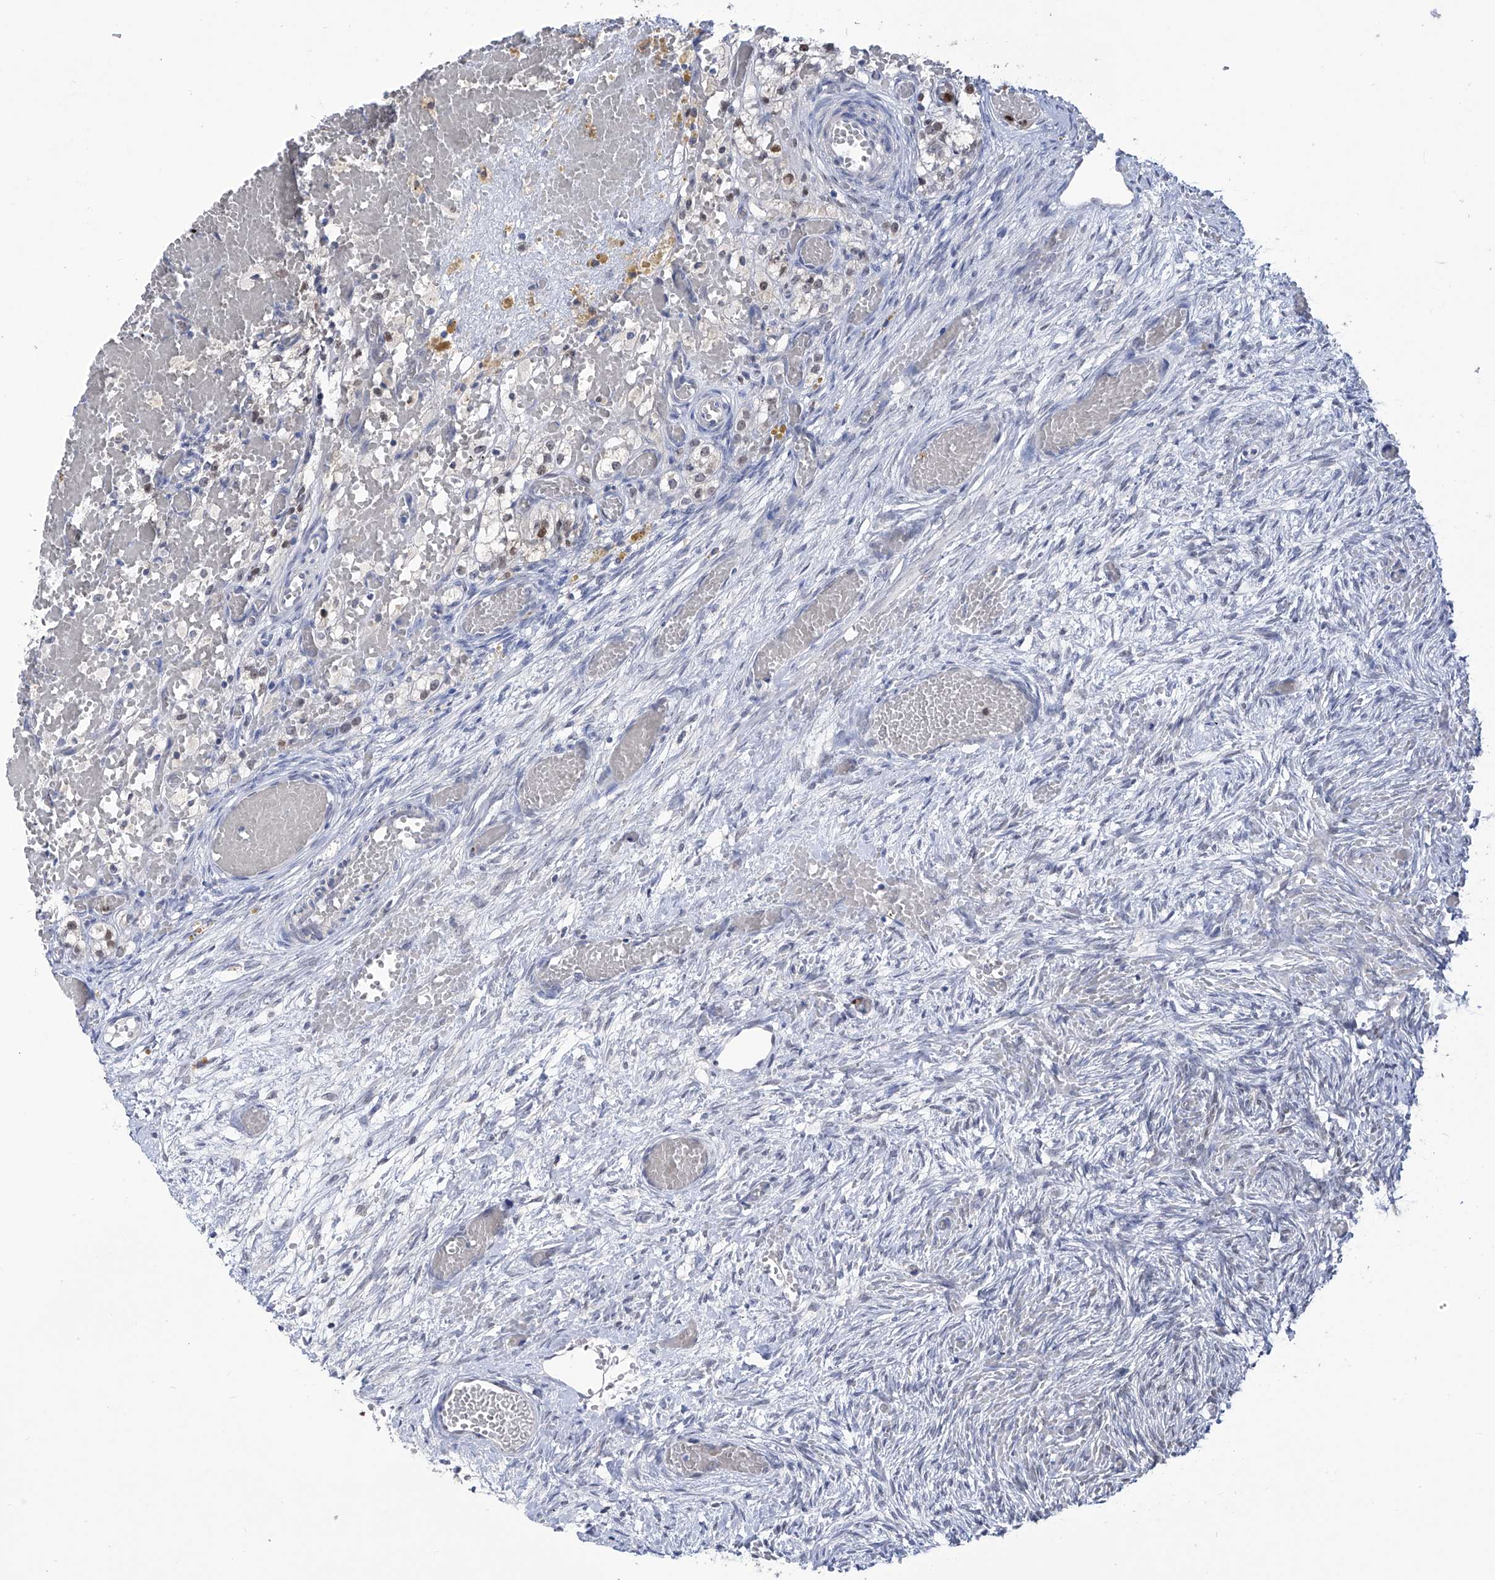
{"staining": {"intensity": "negative", "quantity": "none", "location": "none"}, "tissue": "ovary", "cell_type": "Ovarian stroma cells", "image_type": "normal", "snomed": [{"axis": "morphology", "description": "Adenocarcinoma, NOS"}, {"axis": "topography", "description": "Endometrium"}], "caption": "Ovary was stained to show a protein in brown. There is no significant positivity in ovarian stroma cells. (Stains: DAB immunohistochemistry with hematoxylin counter stain, Microscopy: brightfield microscopy at high magnification).", "gene": "PHF20", "patient": {"sex": "female", "age": 32}}